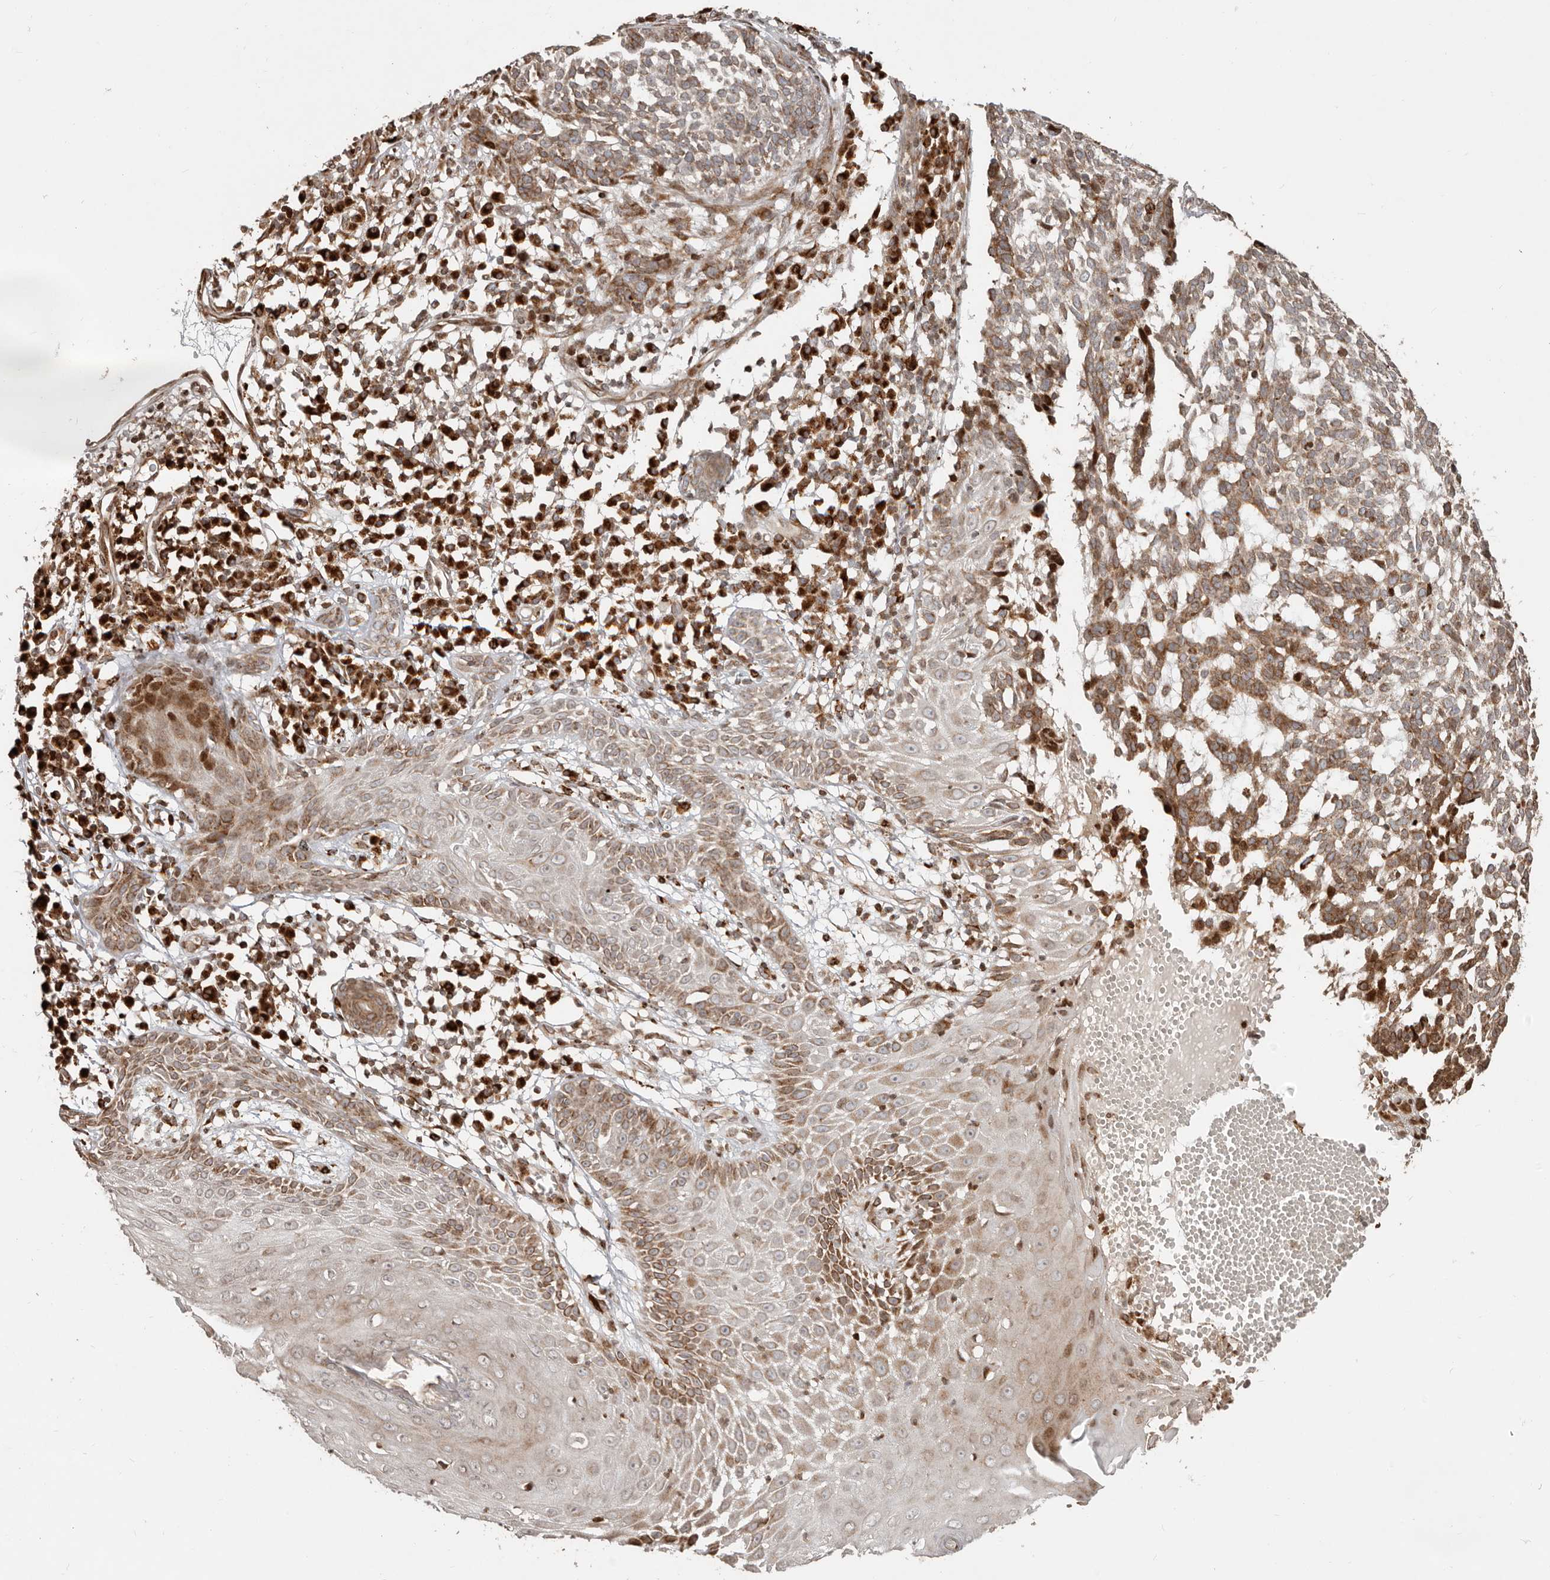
{"staining": {"intensity": "moderate", "quantity": ">75%", "location": "cytoplasmic/membranous"}, "tissue": "skin cancer", "cell_type": "Tumor cells", "image_type": "cancer", "snomed": [{"axis": "morphology", "description": "Basal cell carcinoma"}, {"axis": "topography", "description": "Skin"}], "caption": "Basal cell carcinoma (skin) was stained to show a protein in brown. There is medium levels of moderate cytoplasmic/membranous staining in about >75% of tumor cells. (Stains: DAB in brown, nuclei in blue, Microscopy: brightfield microscopy at high magnification).", "gene": "TRIM4", "patient": {"sex": "male", "age": 85}}